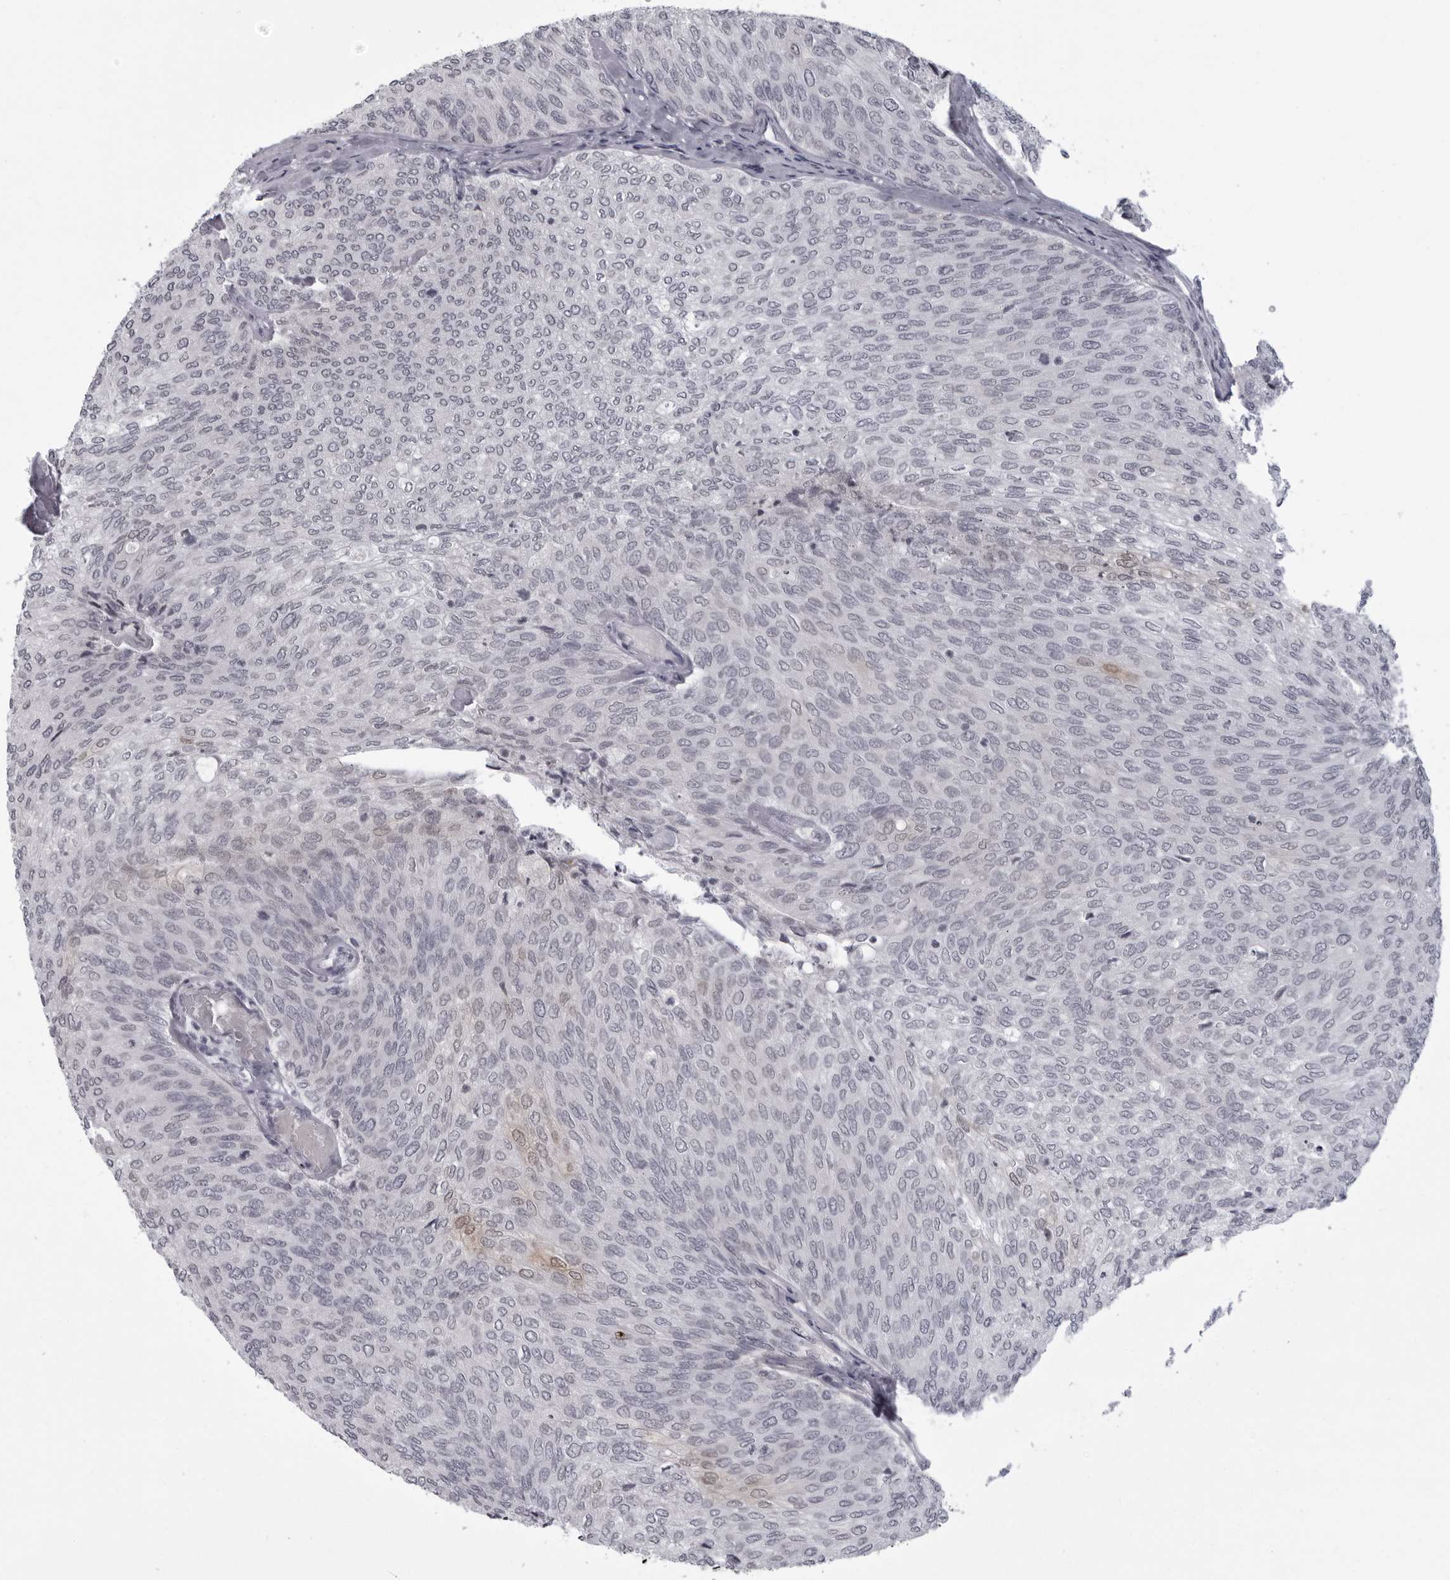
{"staining": {"intensity": "weak", "quantity": "<25%", "location": "nuclear"}, "tissue": "urothelial cancer", "cell_type": "Tumor cells", "image_type": "cancer", "snomed": [{"axis": "morphology", "description": "Urothelial carcinoma, Low grade"}, {"axis": "topography", "description": "Urinary bladder"}], "caption": "This is a micrograph of IHC staining of urothelial cancer, which shows no positivity in tumor cells.", "gene": "MAPK12", "patient": {"sex": "female", "age": 79}}